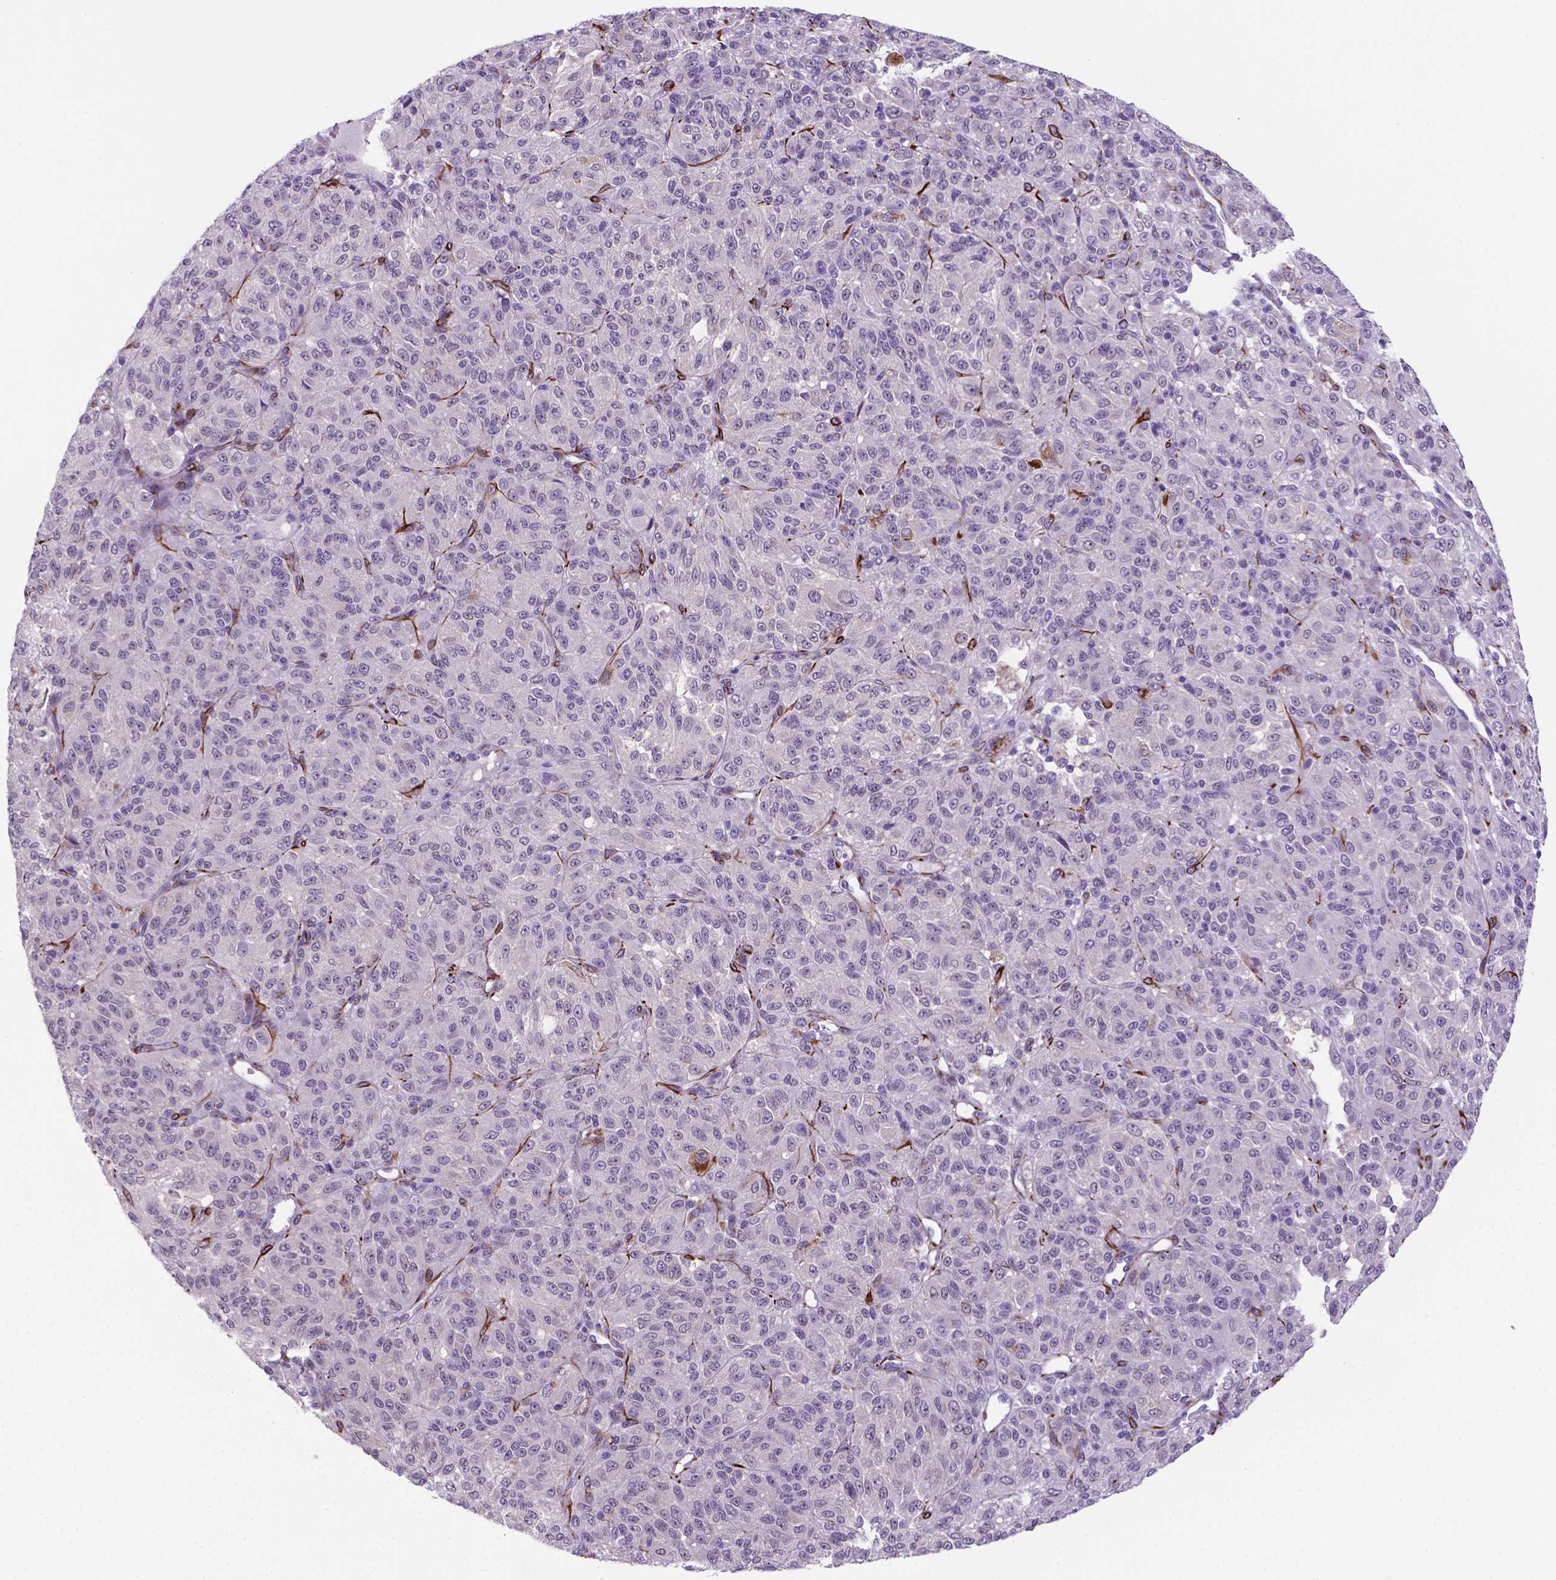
{"staining": {"intensity": "negative", "quantity": "none", "location": "none"}, "tissue": "melanoma", "cell_type": "Tumor cells", "image_type": "cancer", "snomed": [{"axis": "morphology", "description": "Malignant melanoma, Metastatic site"}, {"axis": "topography", "description": "Brain"}], "caption": "This micrograph is of malignant melanoma (metastatic site) stained with immunohistochemistry (IHC) to label a protein in brown with the nuclei are counter-stained blue. There is no staining in tumor cells.", "gene": "LZTR1", "patient": {"sex": "female", "age": 56}}